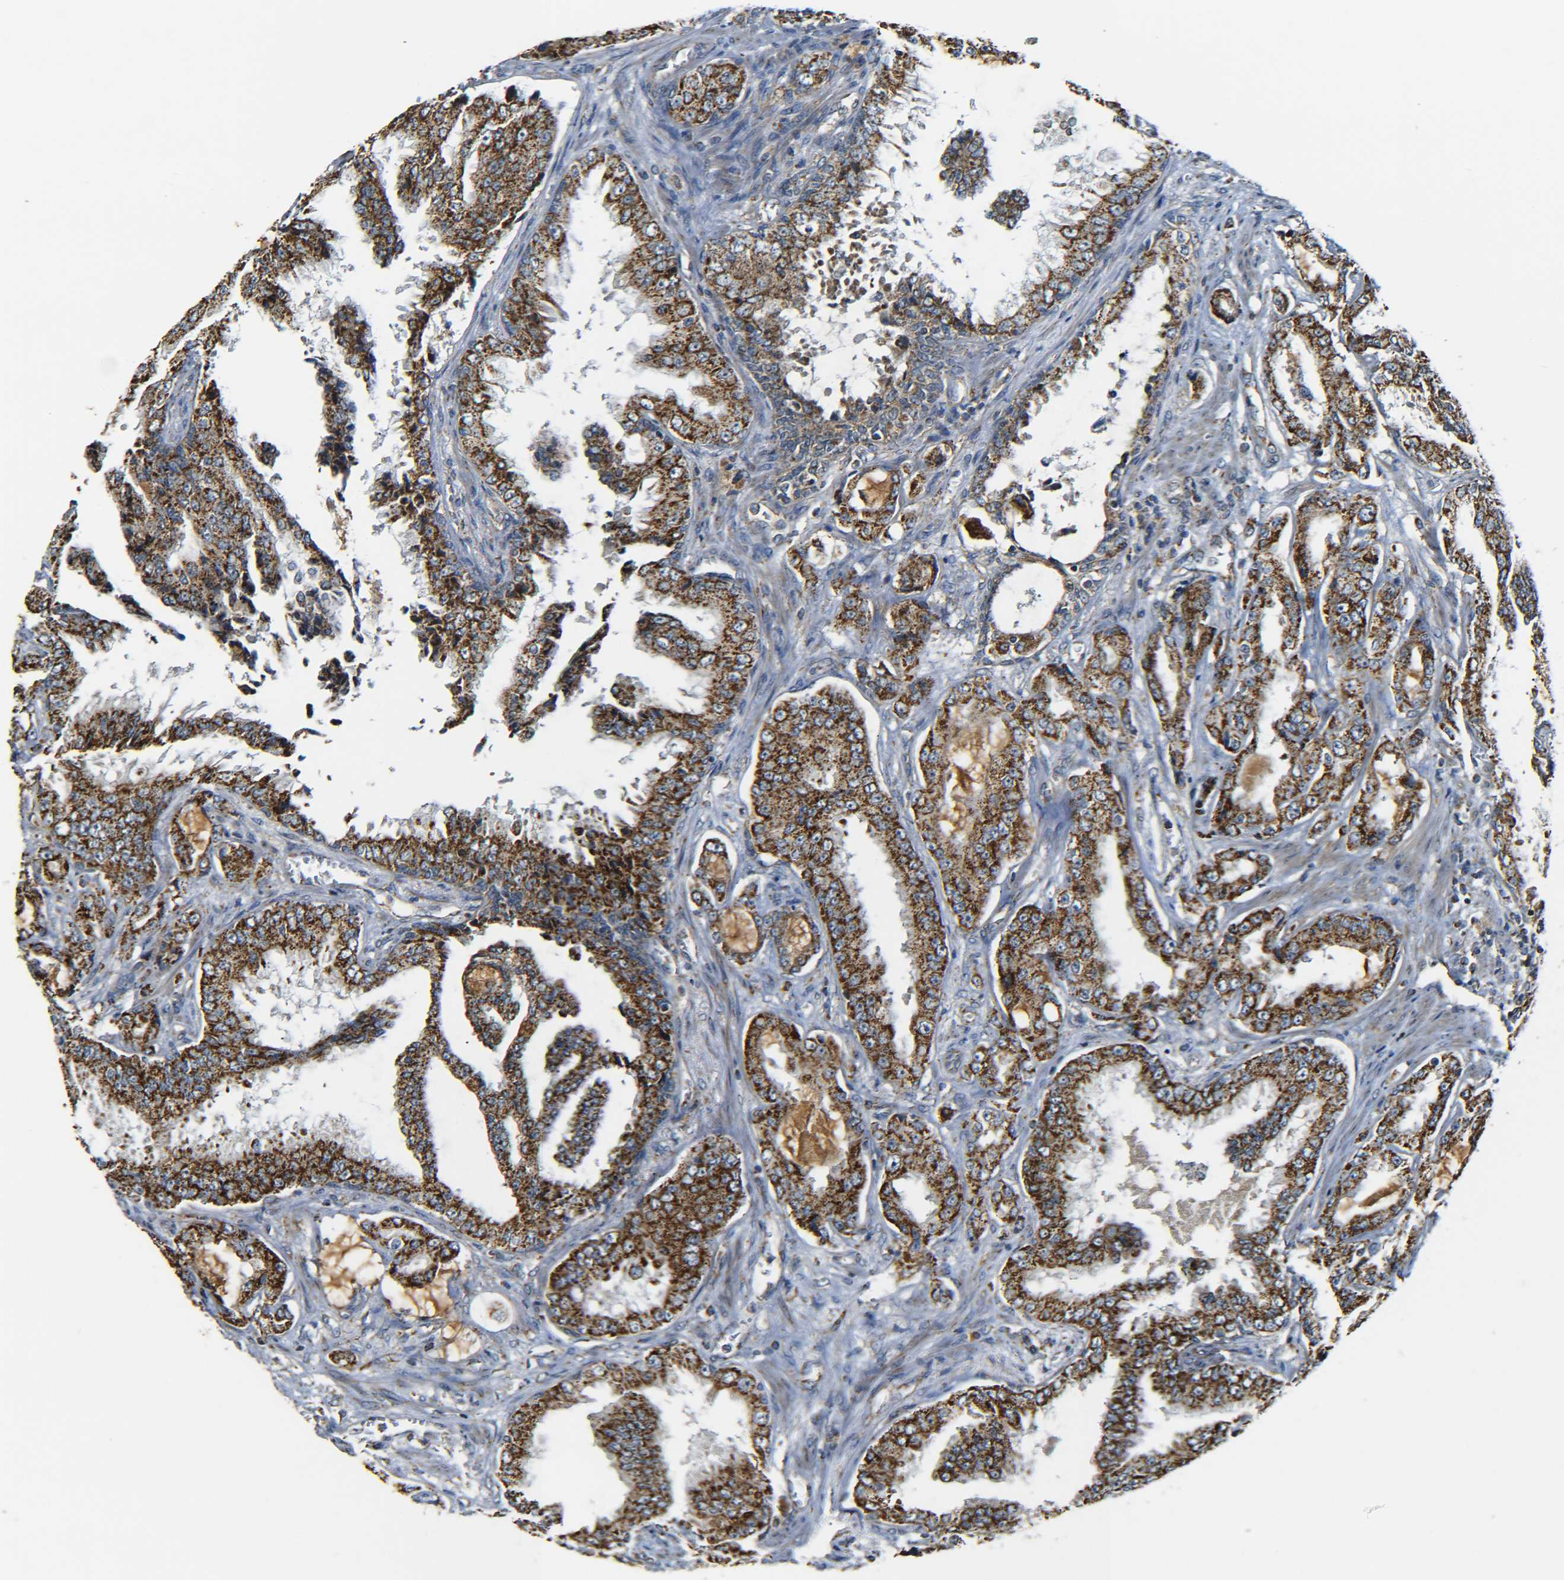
{"staining": {"intensity": "strong", "quantity": ">75%", "location": "cytoplasmic/membranous"}, "tissue": "prostate cancer", "cell_type": "Tumor cells", "image_type": "cancer", "snomed": [{"axis": "morphology", "description": "Adenocarcinoma, High grade"}, {"axis": "topography", "description": "Prostate"}], "caption": "Prostate cancer (adenocarcinoma (high-grade)) tissue demonstrates strong cytoplasmic/membranous positivity in approximately >75% of tumor cells The staining was performed using DAB (3,3'-diaminobenzidine), with brown indicating positive protein expression. Nuclei are stained blue with hematoxylin.", "gene": "NR3C2", "patient": {"sex": "male", "age": 73}}